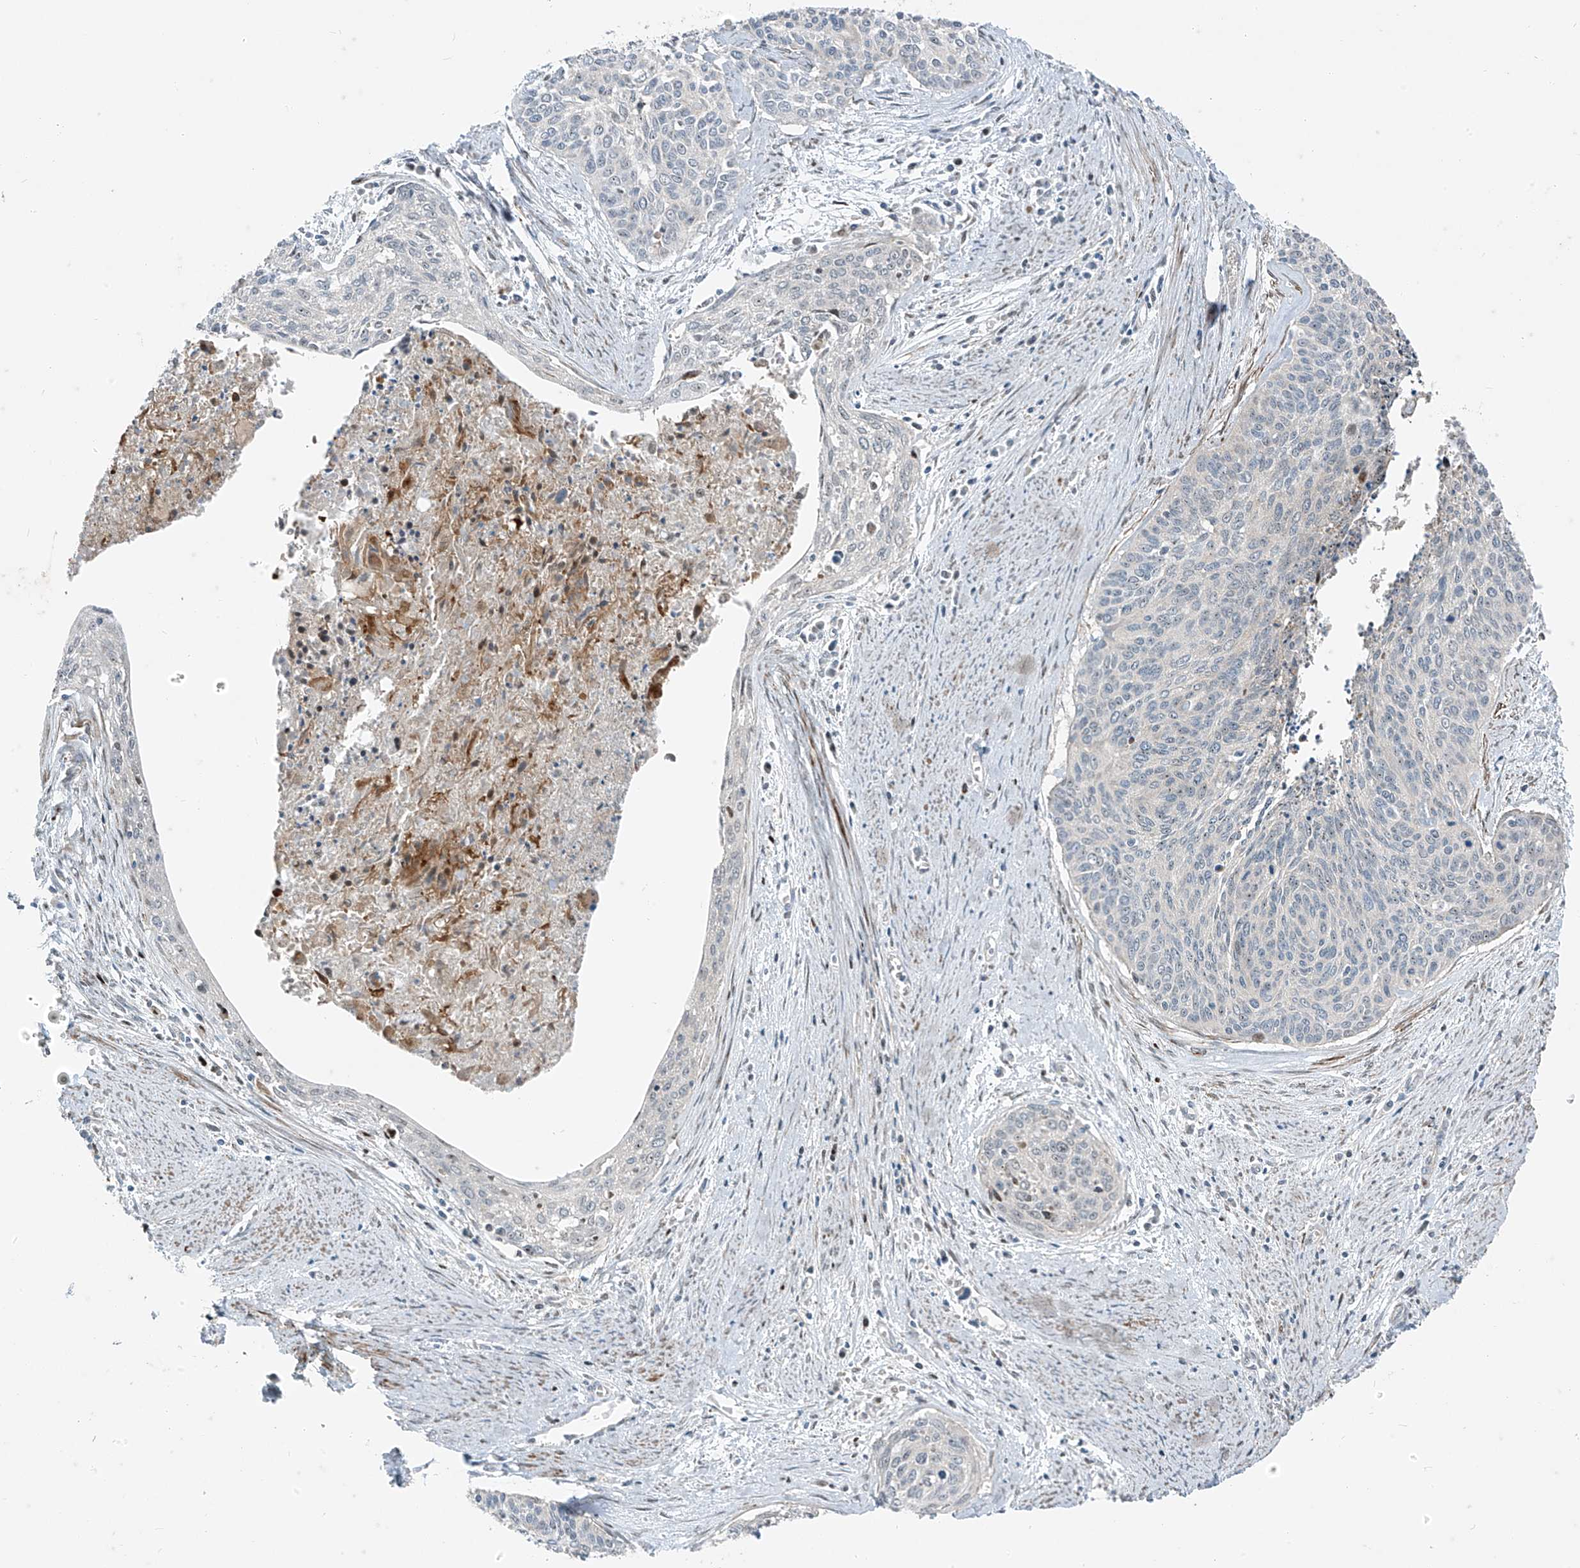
{"staining": {"intensity": "negative", "quantity": "none", "location": "none"}, "tissue": "cervical cancer", "cell_type": "Tumor cells", "image_type": "cancer", "snomed": [{"axis": "morphology", "description": "Squamous cell carcinoma, NOS"}, {"axis": "topography", "description": "Cervix"}], "caption": "The histopathology image reveals no significant expression in tumor cells of cervical cancer.", "gene": "PPCS", "patient": {"sex": "female", "age": 55}}